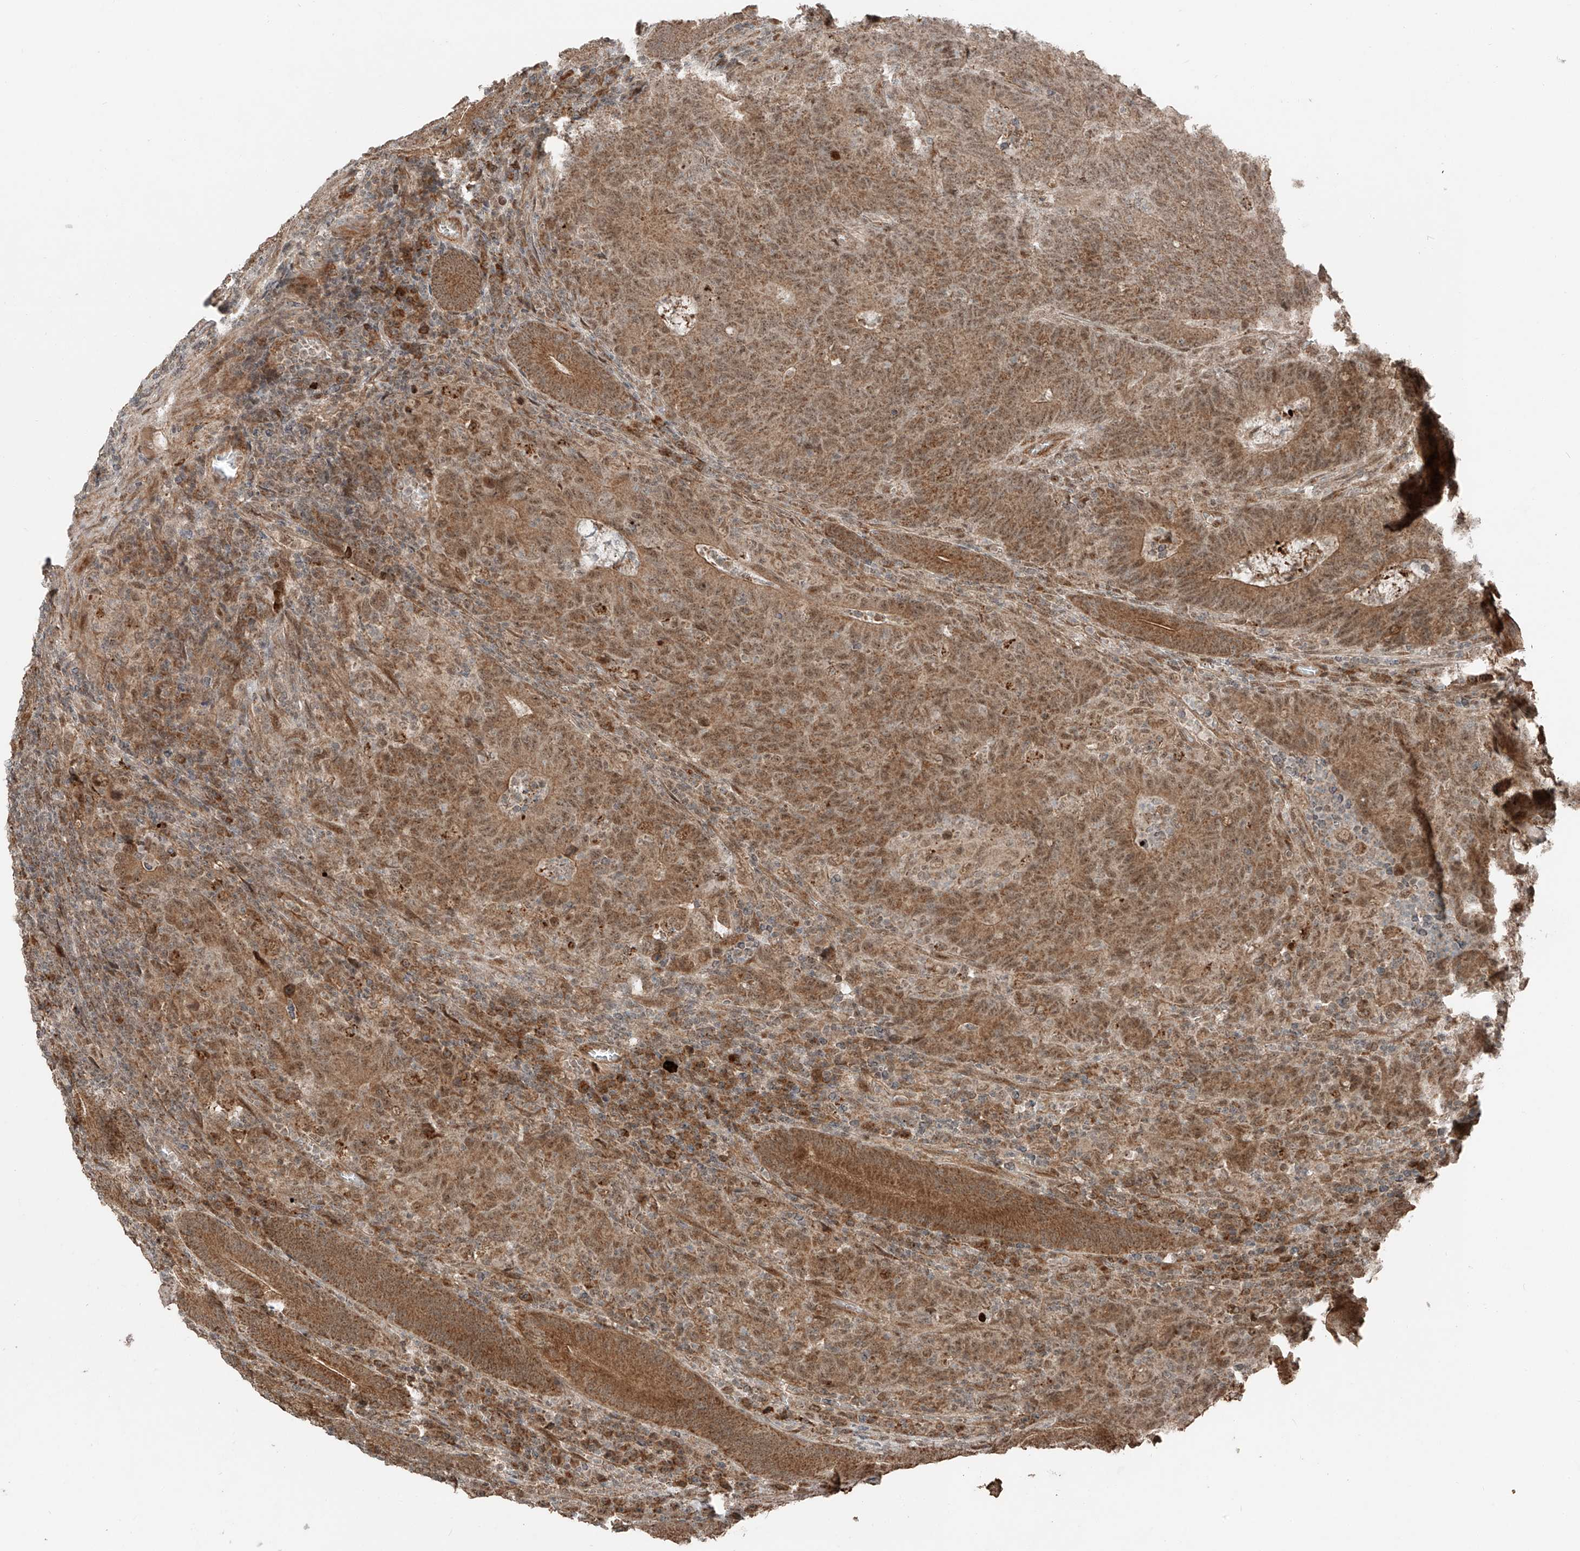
{"staining": {"intensity": "moderate", "quantity": ">75%", "location": "cytoplasmic/membranous,nuclear"}, "tissue": "colorectal cancer", "cell_type": "Tumor cells", "image_type": "cancer", "snomed": [{"axis": "morphology", "description": "Normal tissue, NOS"}, {"axis": "morphology", "description": "Adenocarcinoma, NOS"}, {"axis": "topography", "description": "Colon"}], "caption": "High-power microscopy captured an IHC image of colorectal cancer (adenocarcinoma), revealing moderate cytoplasmic/membranous and nuclear staining in approximately >75% of tumor cells.", "gene": "ZNF620", "patient": {"sex": "female", "age": 75}}